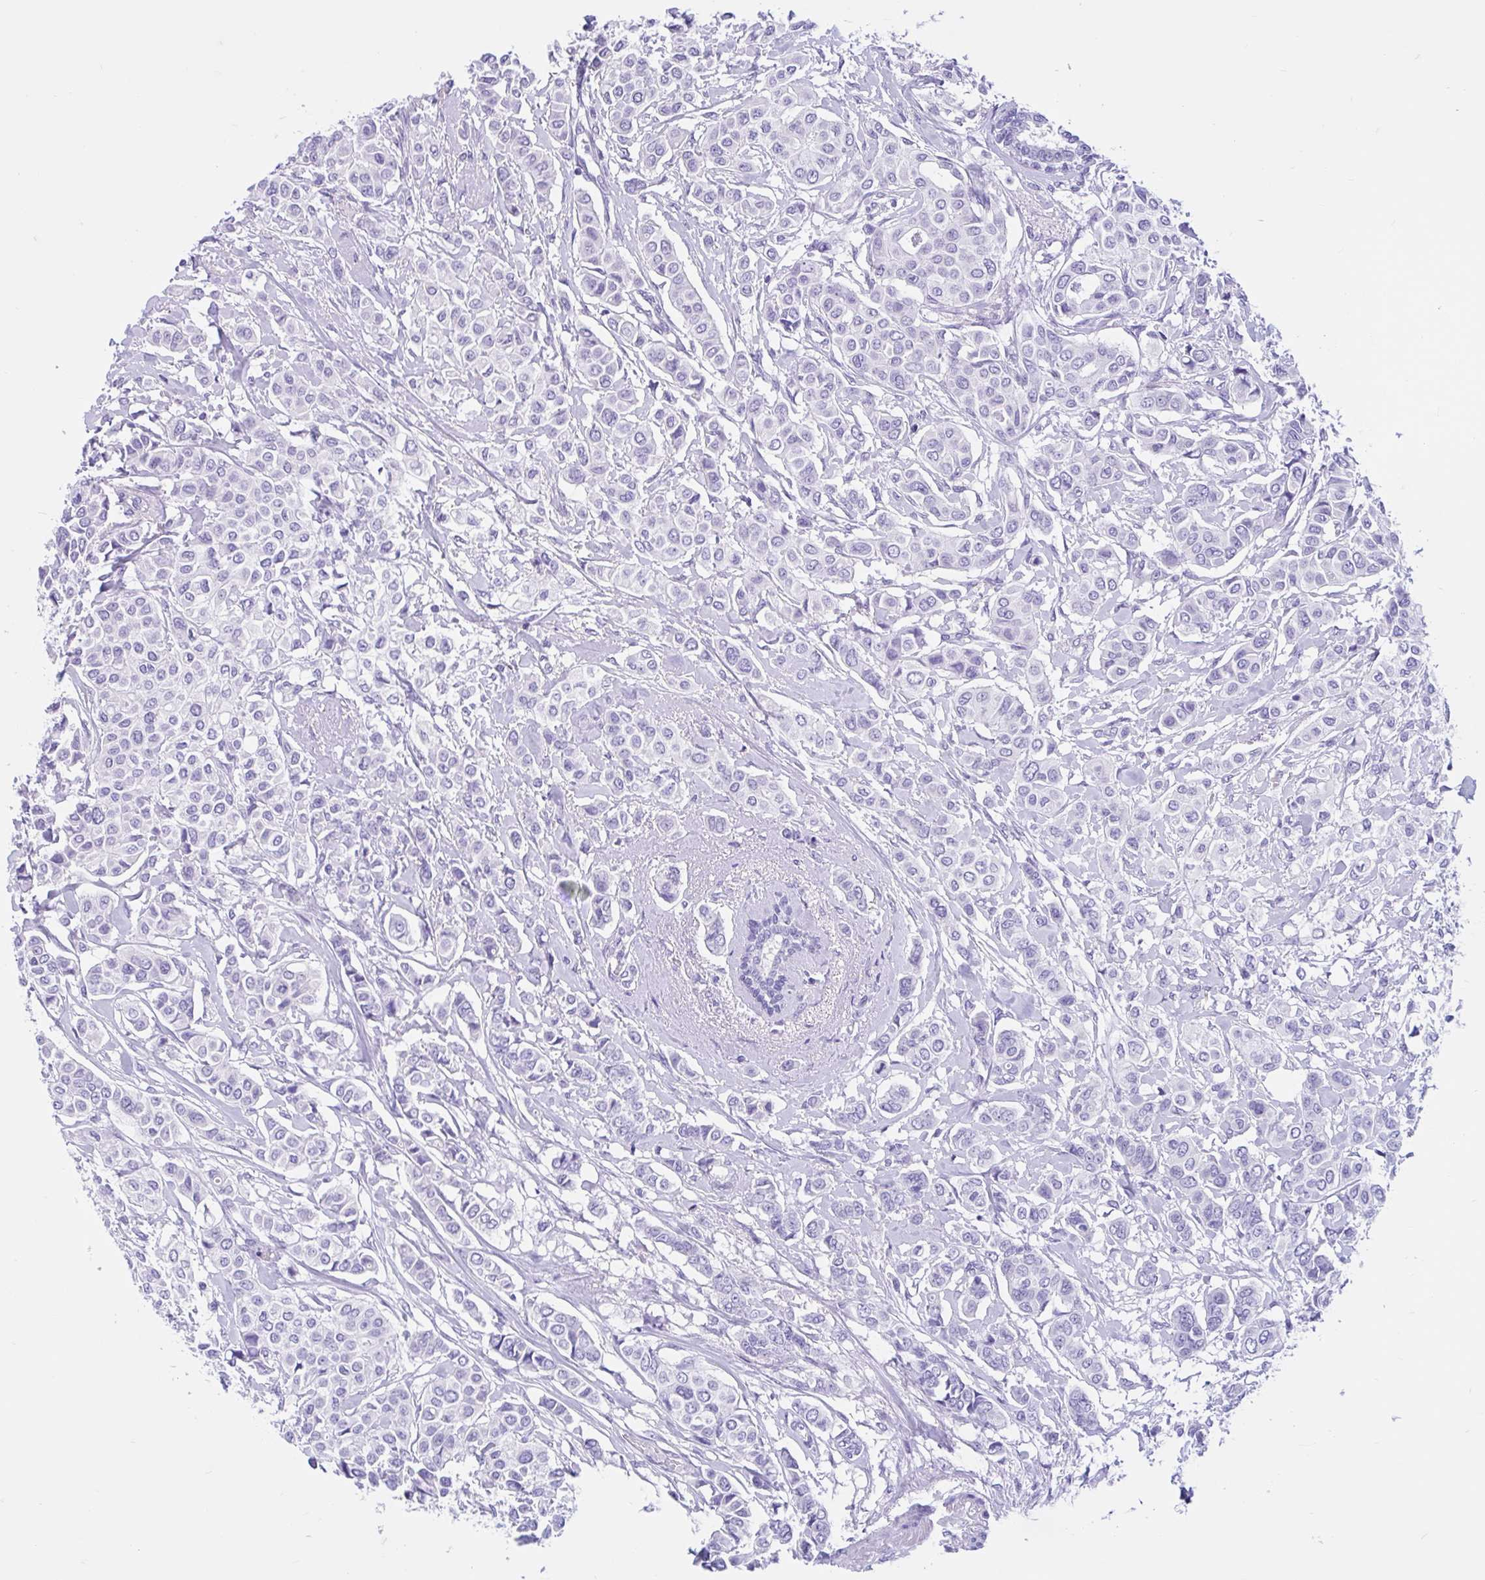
{"staining": {"intensity": "negative", "quantity": "none", "location": "none"}, "tissue": "breast cancer", "cell_type": "Tumor cells", "image_type": "cancer", "snomed": [{"axis": "morphology", "description": "Lobular carcinoma"}, {"axis": "topography", "description": "Breast"}], "caption": "The immunohistochemistry micrograph has no significant staining in tumor cells of lobular carcinoma (breast) tissue.", "gene": "ZNF319", "patient": {"sex": "female", "age": 51}}